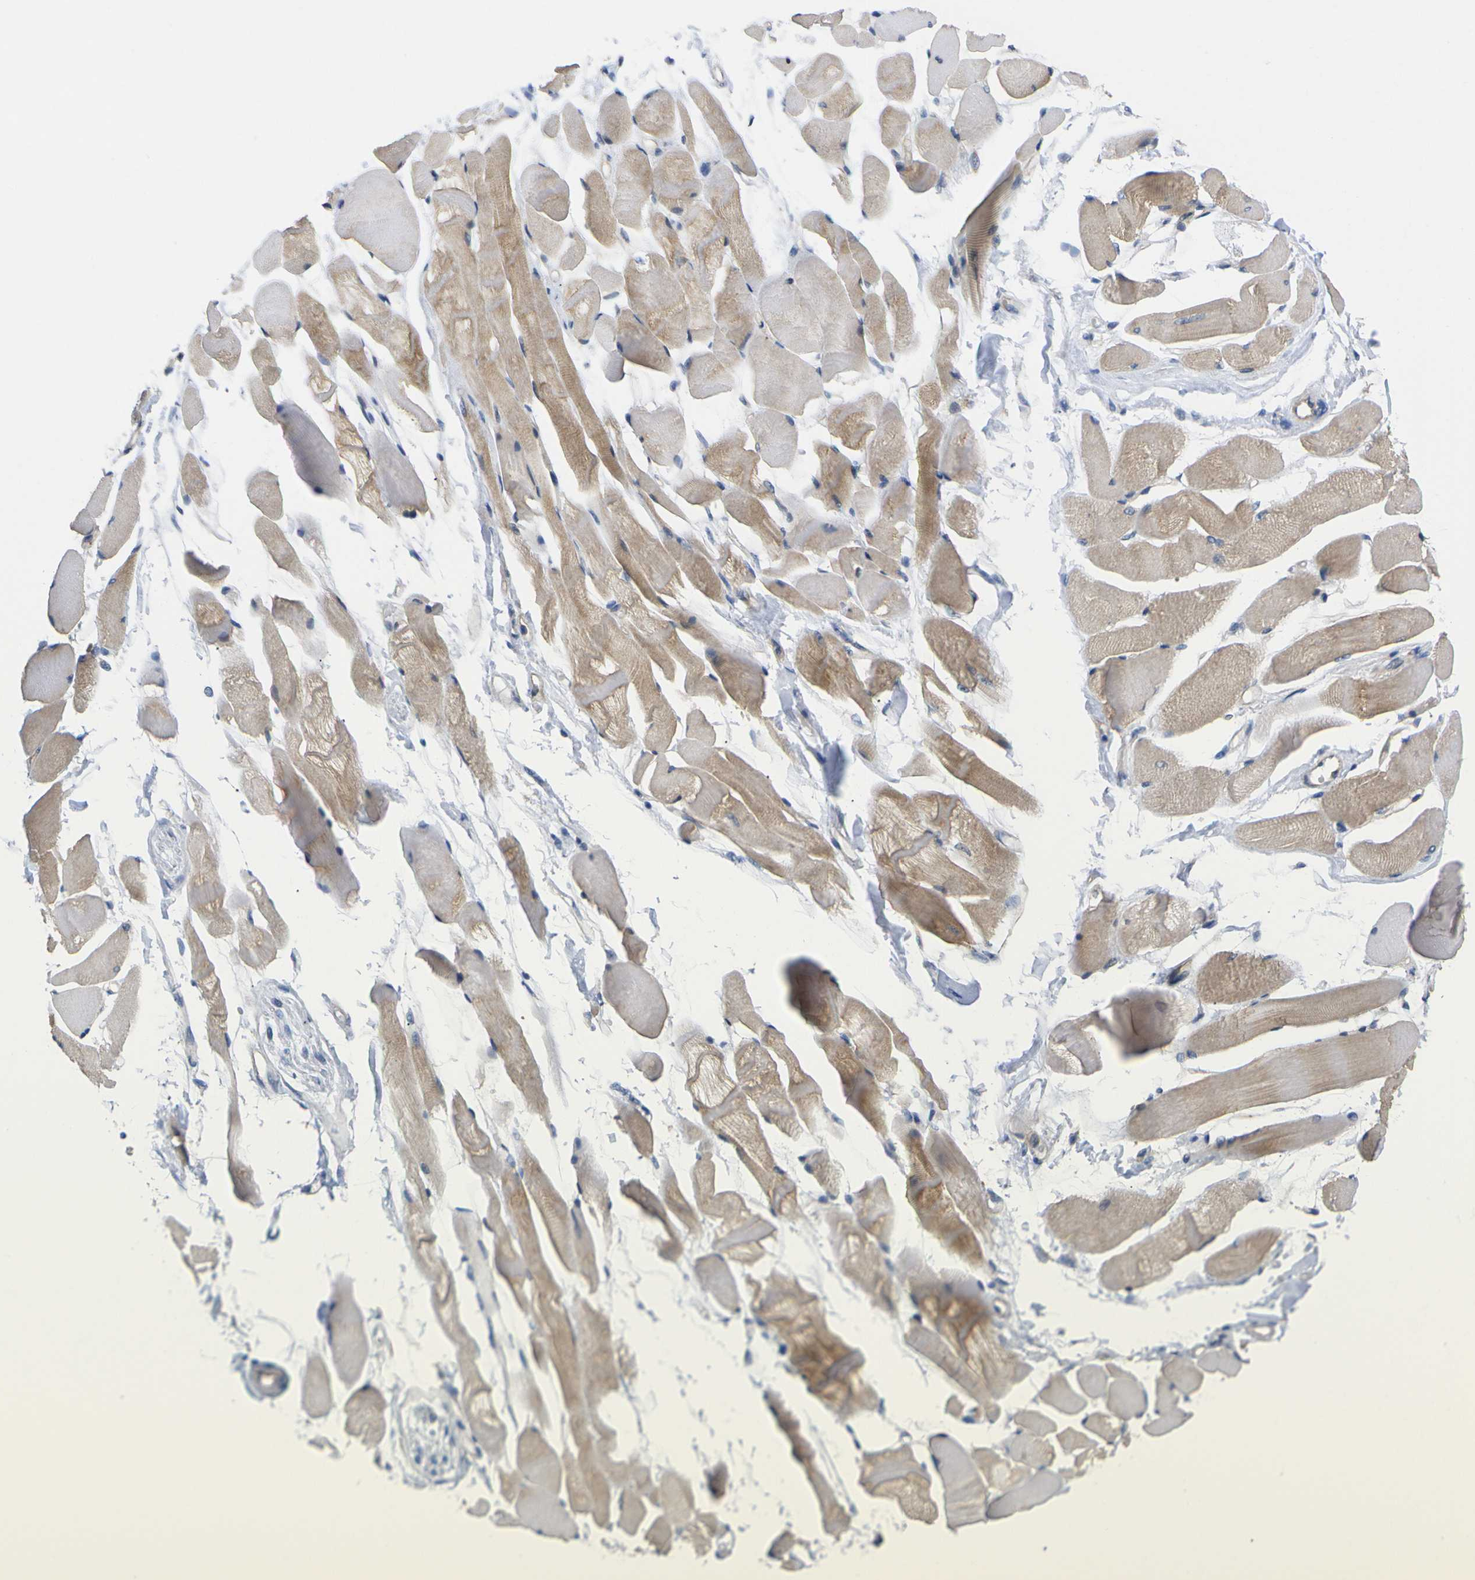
{"staining": {"intensity": "moderate", "quantity": ">75%", "location": "cytoplasmic/membranous"}, "tissue": "skeletal muscle", "cell_type": "Myocytes", "image_type": "normal", "snomed": [{"axis": "morphology", "description": "Normal tissue, NOS"}, {"axis": "topography", "description": "Skeletal muscle"}, {"axis": "topography", "description": "Peripheral nerve tissue"}], "caption": "Immunohistochemistry of benign skeletal muscle demonstrates medium levels of moderate cytoplasmic/membranous expression in about >75% of myocytes.", "gene": "USH1C", "patient": {"sex": "female", "age": 84}}